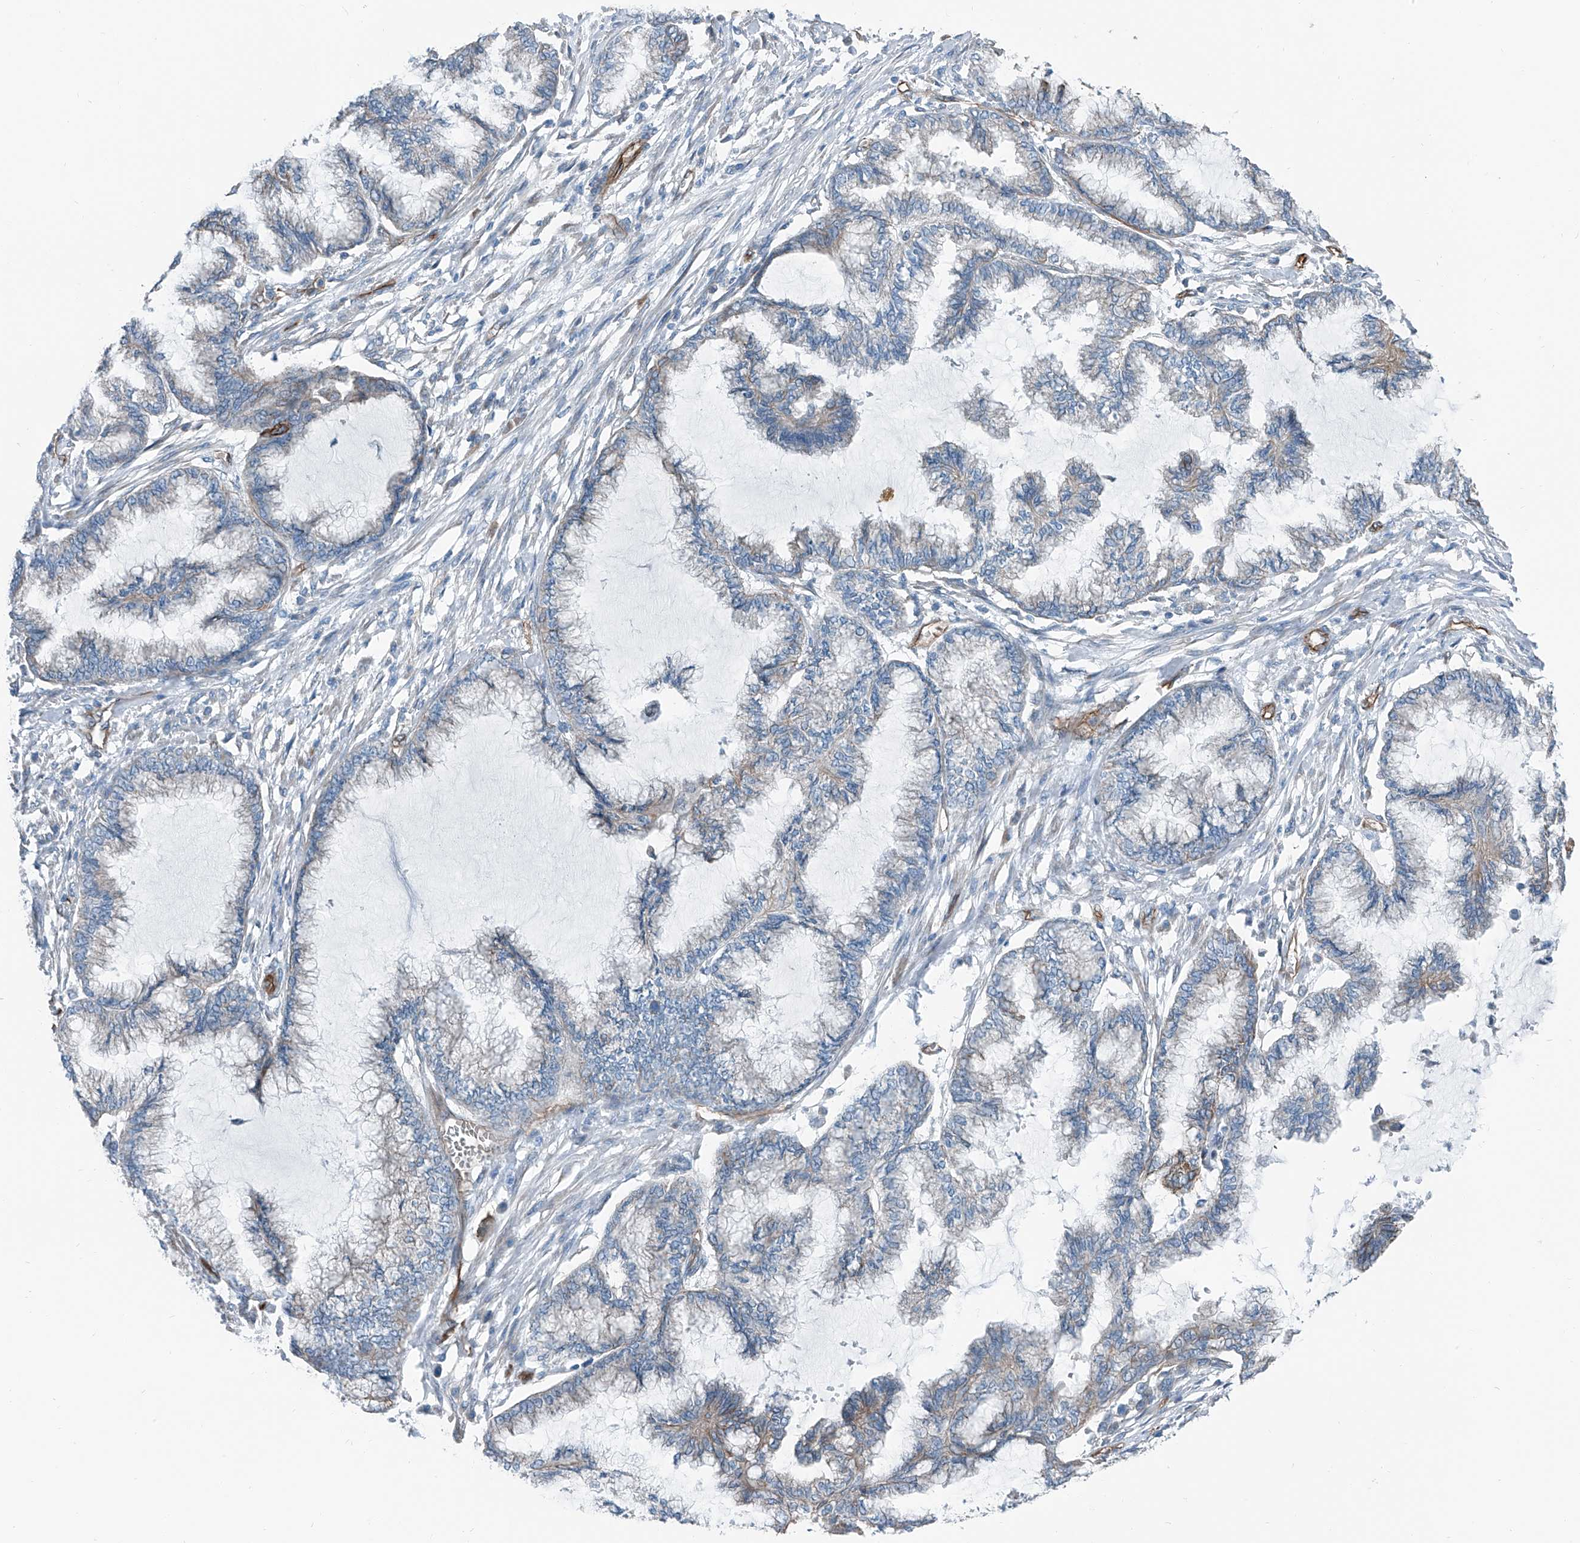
{"staining": {"intensity": "negative", "quantity": "none", "location": "none"}, "tissue": "endometrial cancer", "cell_type": "Tumor cells", "image_type": "cancer", "snomed": [{"axis": "morphology", "description": "Adenocarcinoma, NOS"}, {"axis": "topography", "description": "Endometrium"}], "caption": "Immunohistochemistry (IHC) photomicrograph of human endometrial cancer (adenocarcinoma) stained for a protein (brown), which shows no staining in tumor cells. (DAB (3,3'-diaminobenzidine) immunohistochemistry (IHC) with hematoxylin counter stain).", "gene": "THEMIS2", "patient": {"sex": "female", "age": 86}}